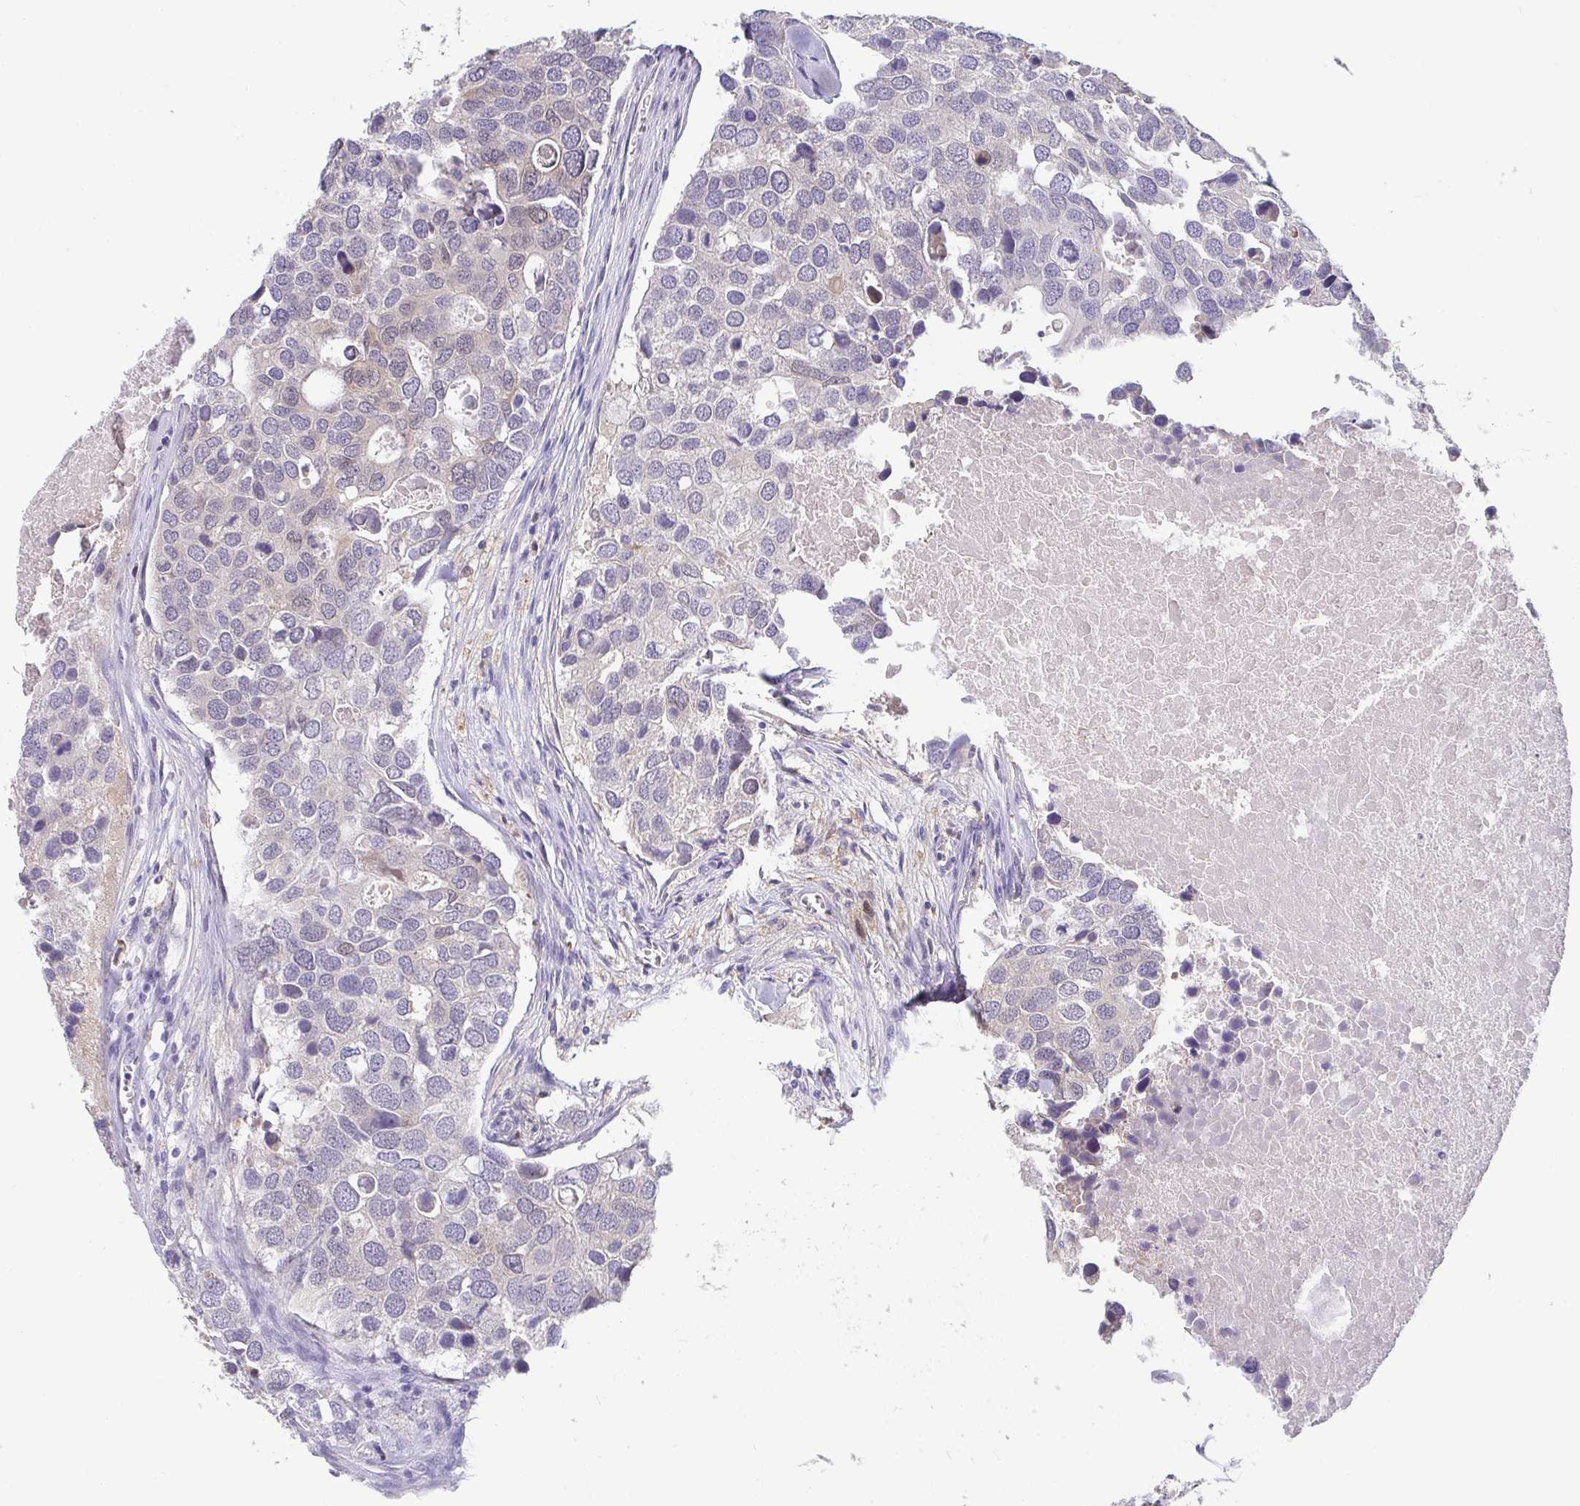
{"staining": {"intensity": "negative", "quantity": "none", "location": "none"}, "tissue": "breast cancer", "cell_type": "Tumor cells", "image_type": "cancer", "snomed": [{"axis": "morphology", "description": "Duct carcinoma"}, {"axis": "topography", "description": "Breast"}], "caption": "Histopathology image shows no significant protein positivity in tumor cells of breast invasive ductal carcinoma.", "gene": "IDH1", "patient": {"sex": "female", "age": 83}}